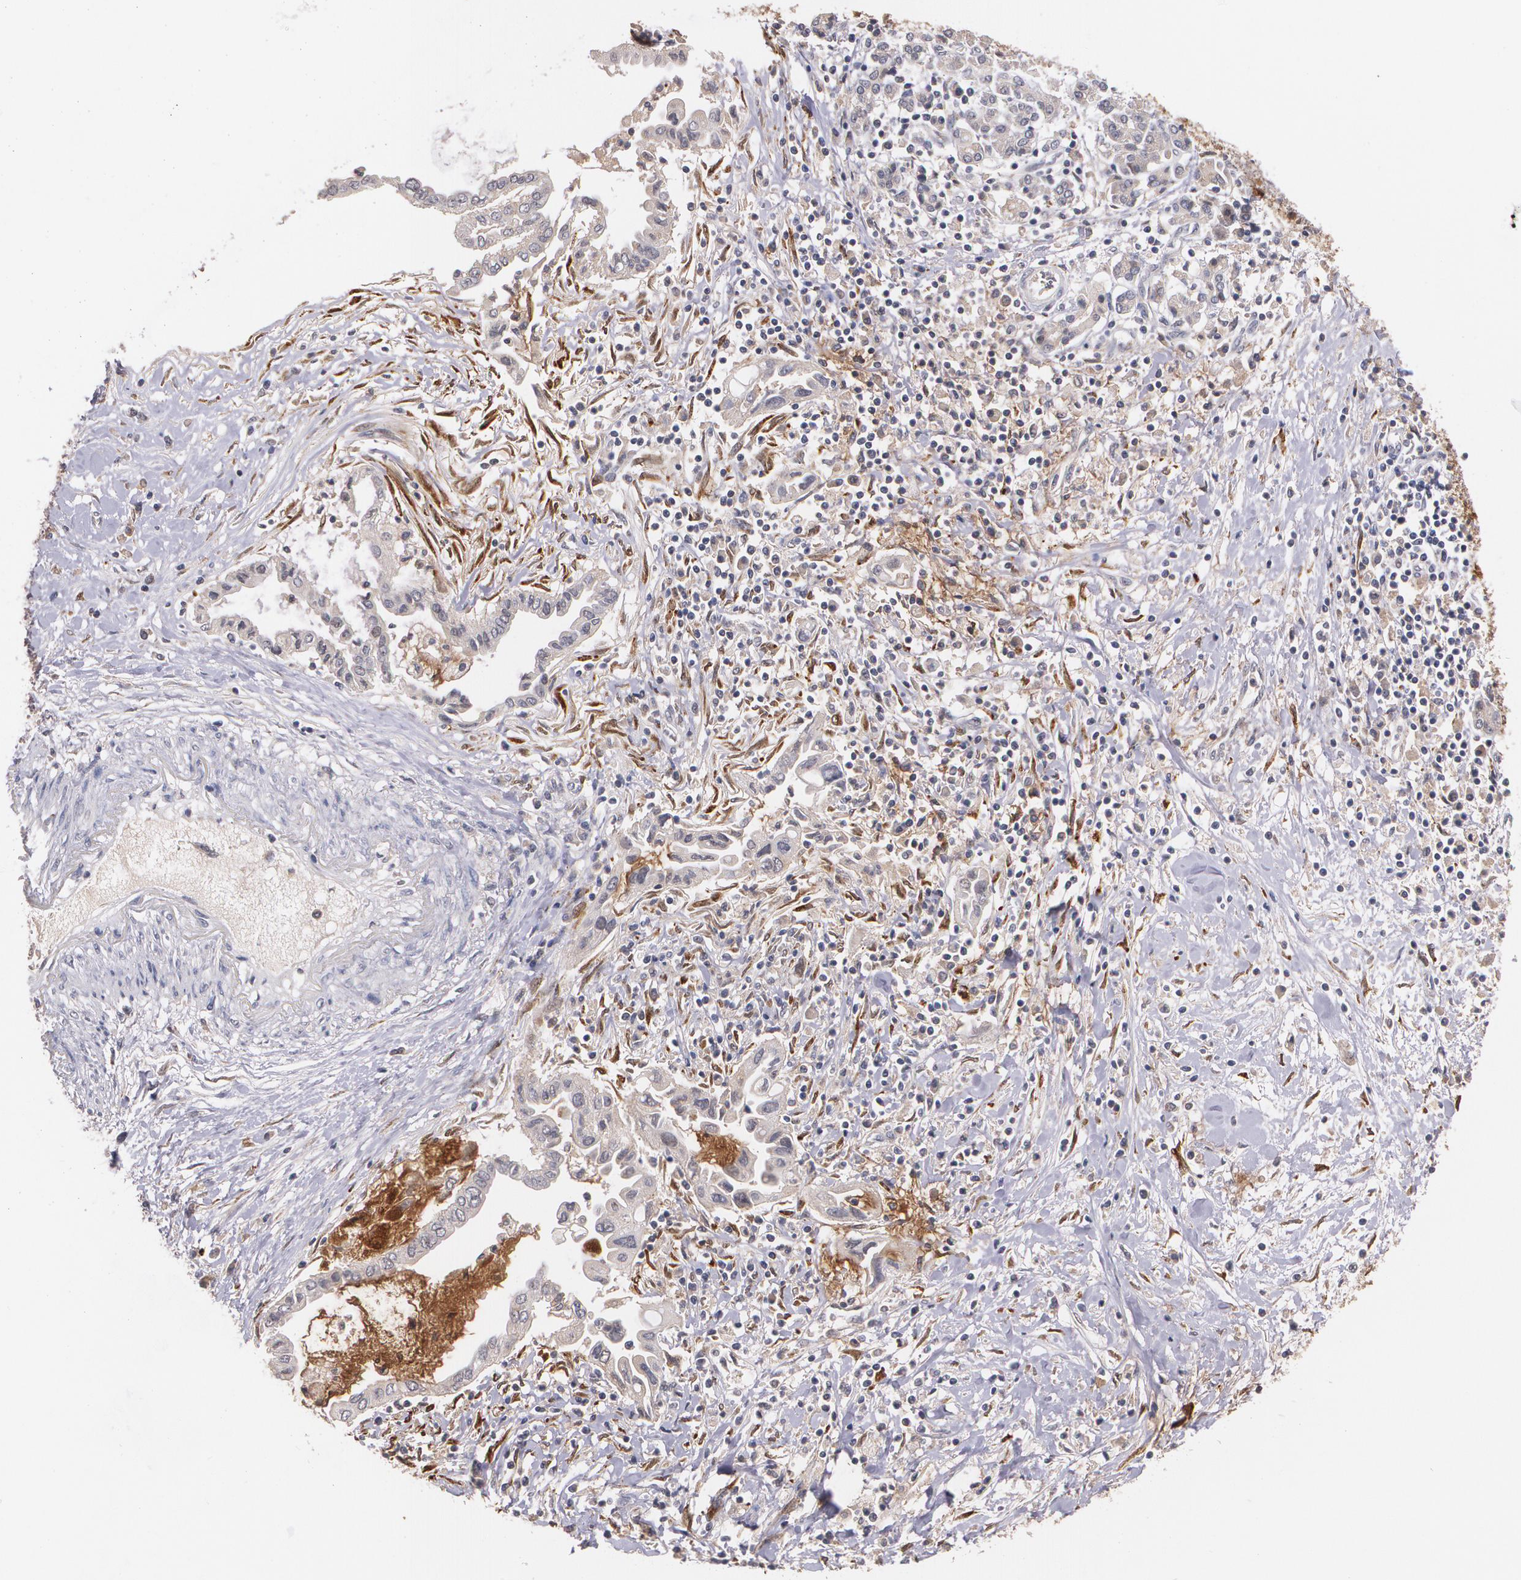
{"staining": {"intensity": "weak", "quantity": "<25%", "location": "cytoplasmic/membranous"}, "tissue": "pancreatic cancer", "cell_type": "Tumor cells", "image_type": "cancer", "snomed": [{"axis": "morphology", "description": "Adenocarcinoma, NOS"}, {"axis": "topography", "description": "Pancreas"}], "caption": "DAB immunohistochemical staining of adenocarcinoma (pancreatic) demonstrates no significant positivity in tumor cells.", "gene": "IFNGR2", "patient": {"sex": "female", "age": 57}}